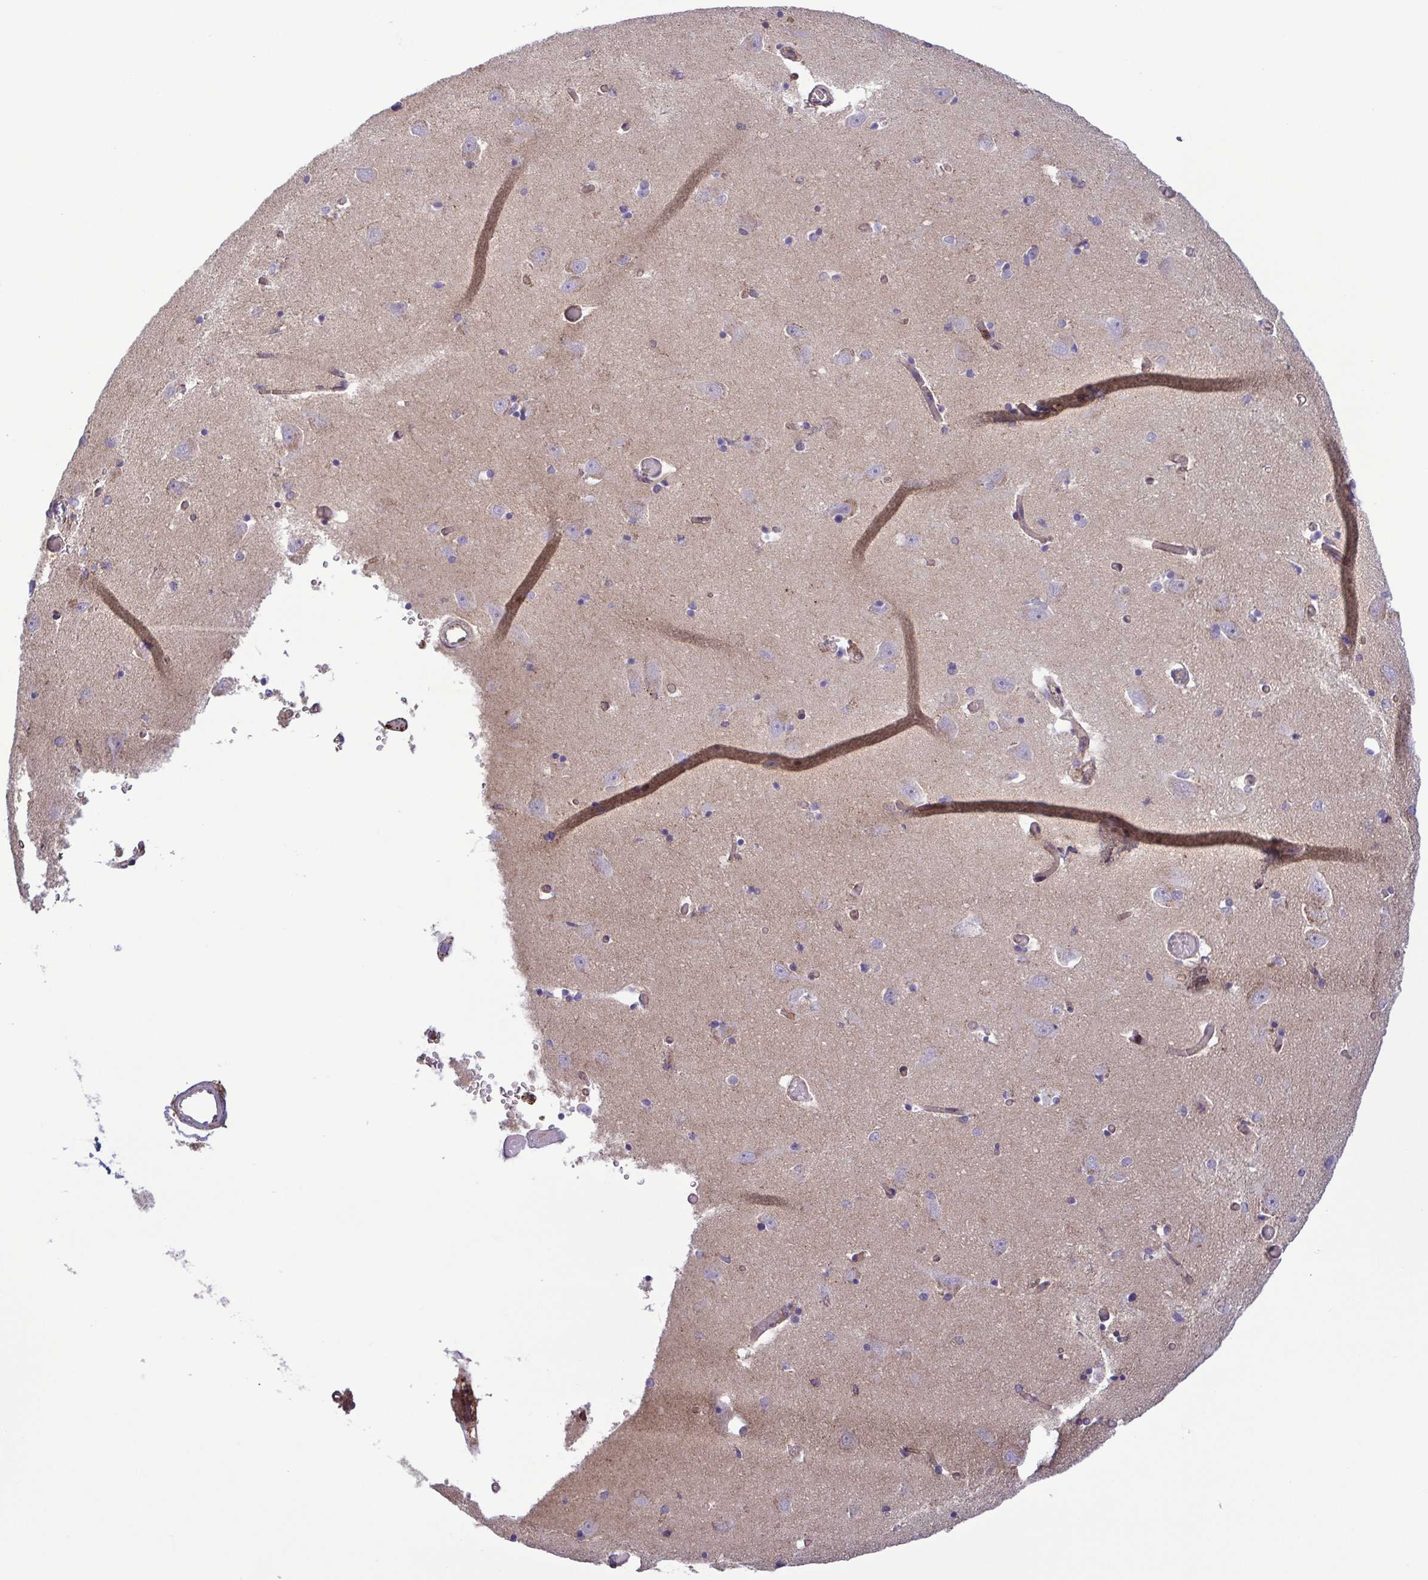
{"staining": {"intensity": "moderate", "quantity": "<25%", "location": "cytoplasmic/membranous"}, "tissue": "caudate", "cell_type": "Glial cells", "image_type": "normal", "snomed": [{"axis": "morphology", "description": "Normal tissue, NOS"}, {"axis": "topography", "description": "Lateral ventricle wall"}, {"axis": "topography", "description": "Hippocampus"}], "caption": "Immunohistochemistry staining of benign caudate, which reveals low levels of moderate cytoplasmic/membranous expression in approximately <25% of glial cells indicating moderate cytoplasmic/membranous protein positivity. The staining was performed using DAB (brown) for protein detection and nuclei were counterstained in hematoxylin (blue).", "gene": "CHMP1B", "patient": {"sex": "female", "age": 63}}